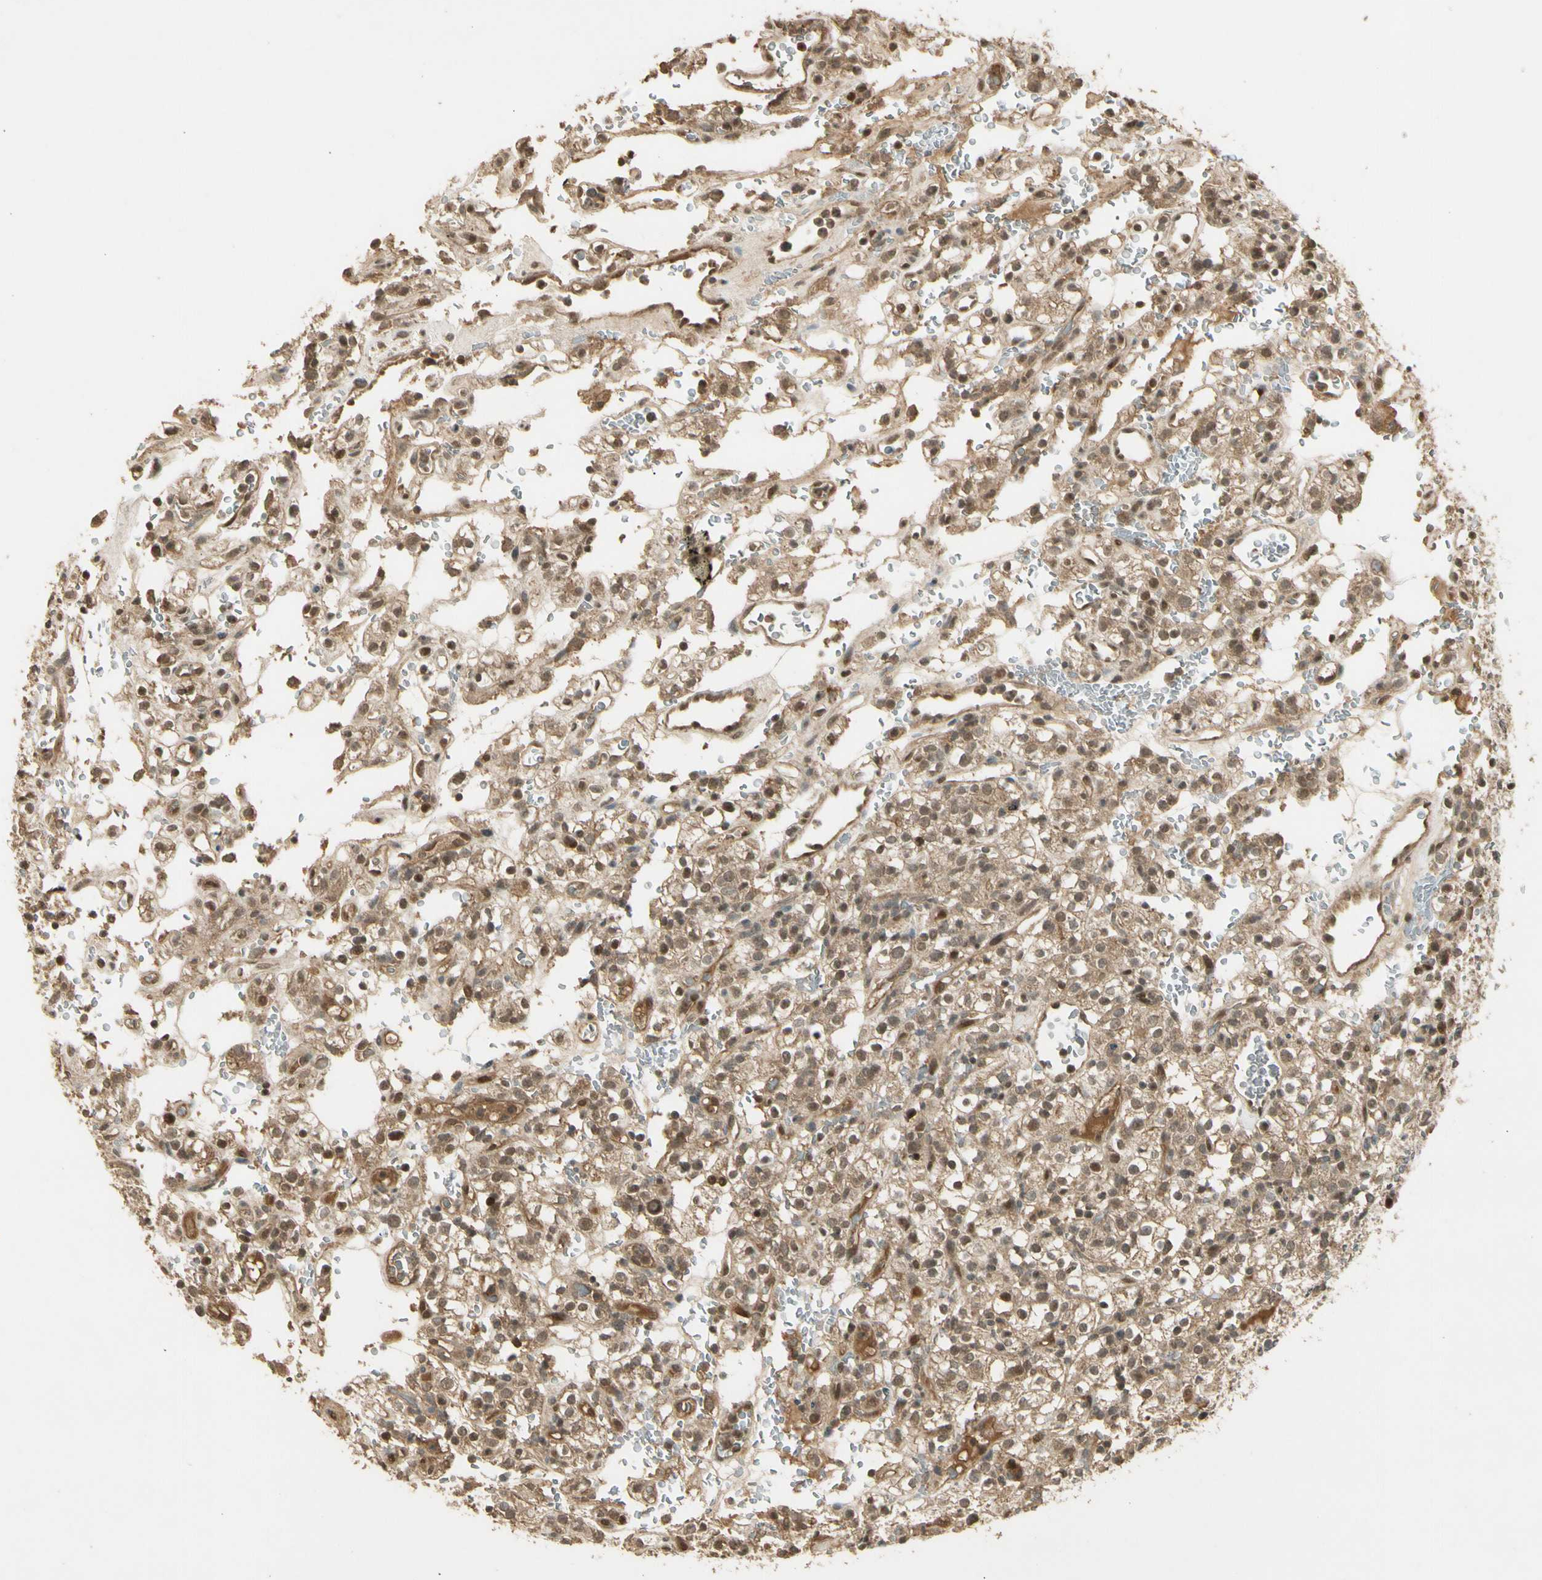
{"staining": {"intensity": "moderate", "quantity": ">75%", "location": "cytoplasmic/membranous,nuclear"}, "tissue": "renal cancer", "cell_type": "Tumor cells", "image_type": "cancer", "snomed": [{"axis": "morphology", "description": "Normal tissue, NOS"}, {"axis": "morphology", "description": "Adenocarcinoma, NOS"}, {"axis": "topography", "description": "Kidney"}], "caption": "Approximately >75% of tumor cells in human renal cancer show moderate cytoplasmic/membranous and nuclear protein expression as visualized by brown immunohistochemical staining.", "gene": "GMEB2", "patient": {"sex": "female", "age": 72}}